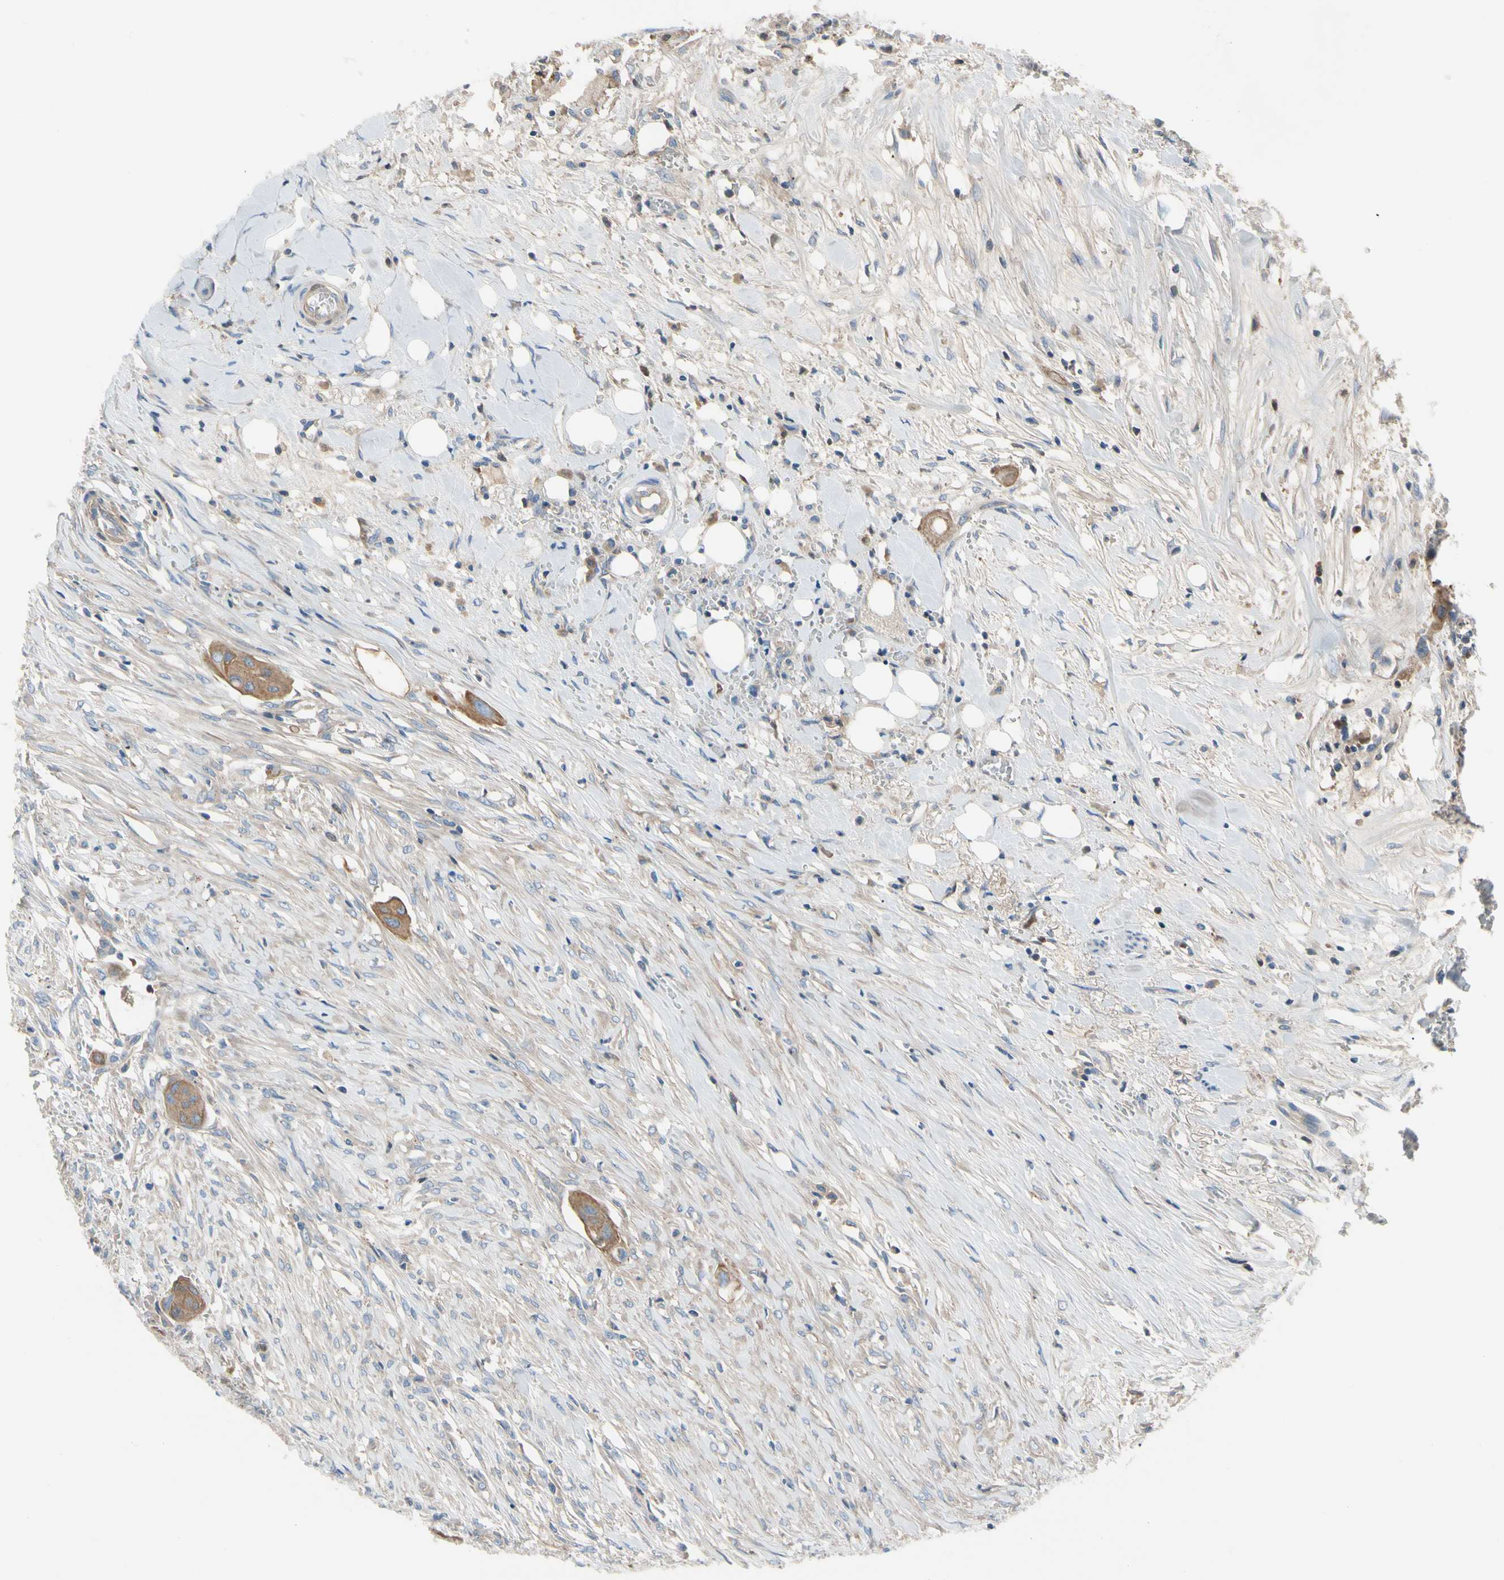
{"staining": {"intensity": "moderate", "quantity": ">75%", "location": "cytoplasmic/membranous"}, "tissue": "colorectal cancer", "cell_type": "Tumor cells", "image_type": "cancer", "snomed": [{"axis": "morphology", "description": "Adenocarcinoma, NOS"}, {"axis": "topography", "description": "Colon"}], "caption": "Immunohistochemistry (IHC) image of colorectal cancer stained for a protein (brown), which shows medium levels of moderate cytoplasmic/membranous expression in approximately >75% of tumor cells.", "gene": "HJURP", "patient": {"sex": "female", "age": 57}}